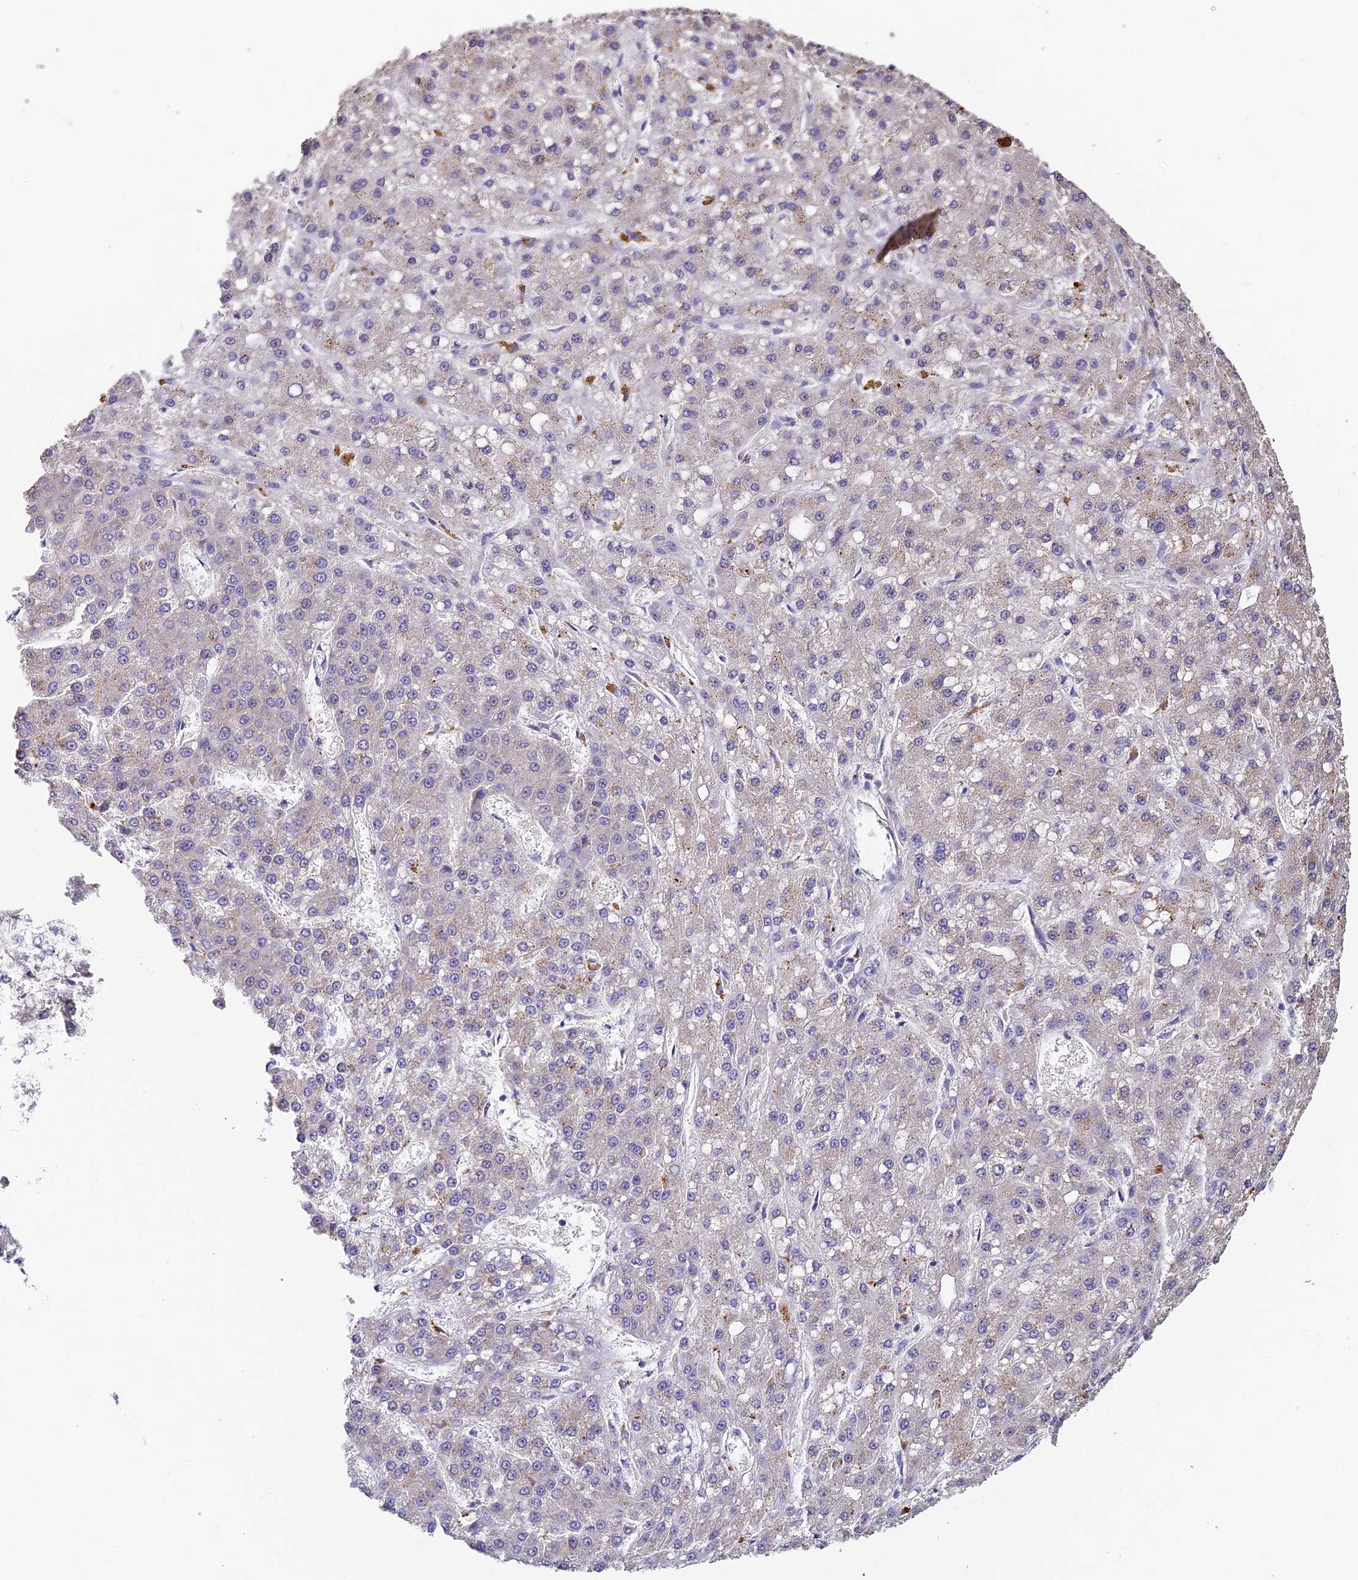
{"staining": {"intensity": "negative", "quantity": "none", "location": "none"}, "tissue": "liver cancer", "cell_type": "Tumor cells", "image_type": "cancer", "snomed": [{"axis": "morphology", "description": "Carcinoma, Hepatocellular, NOS"}, {"axis": "topography", "description": "Liver"}], "caption": "Tumor cells show no significant protein staining in hepatocellular carcinoma (liver). The staining is performed using DAB (3,3'-diaminobenzidine) brown chromogen with nuclei counter-stained in using hematoxylin.", "gene": "YAE1", "patient": {"sex": "male", "age": 67}}